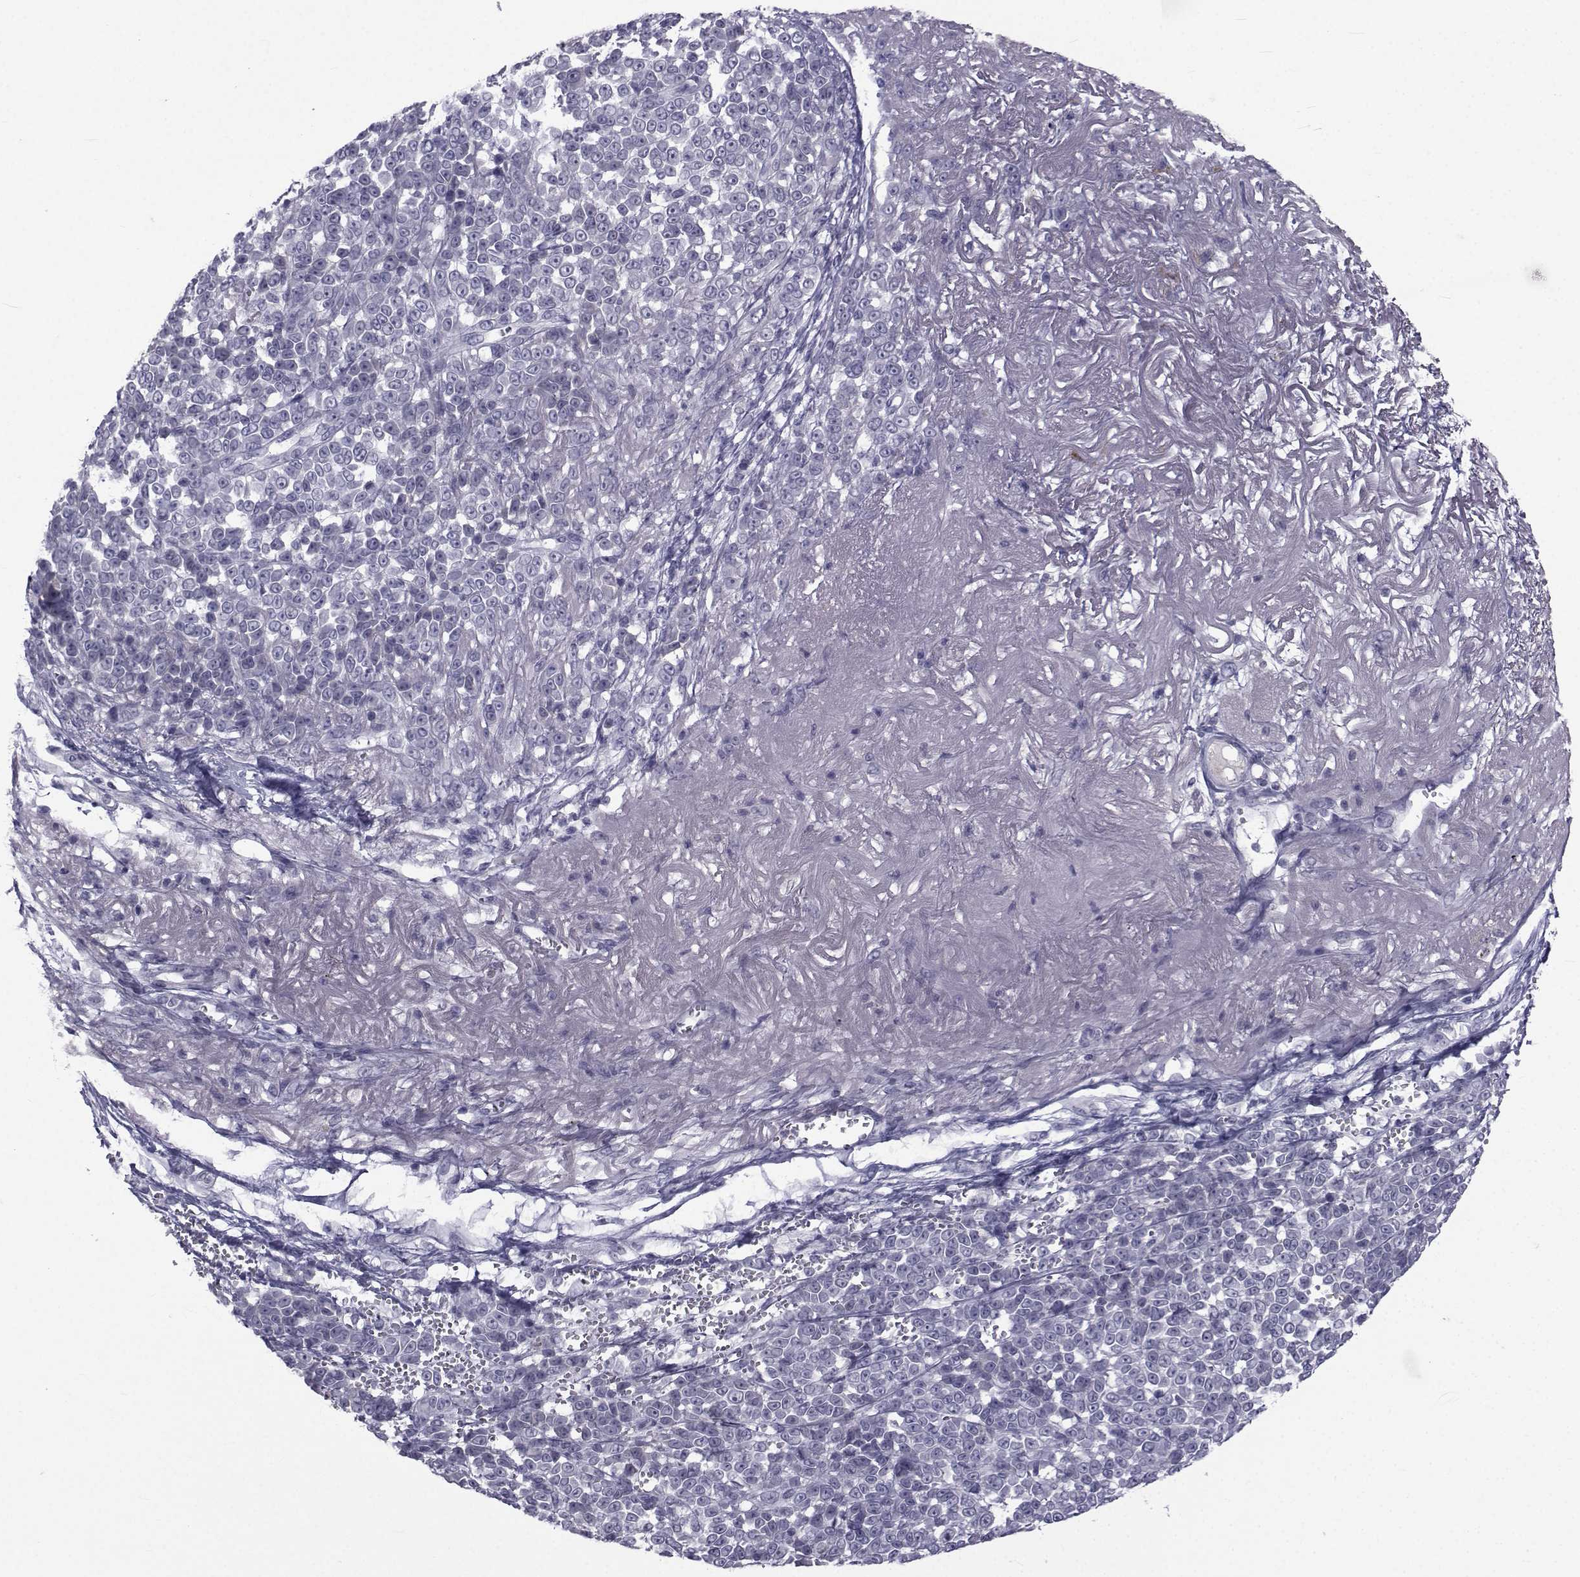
{"staining": {"intensity": "negative", "quantity": "none", "location": "none"}, "tissue": "melanoma", "cell_type": "Tumor cells", "image_type": "cancer", "snomed": [{"axis": "morphology", "description": "Malignant melanoma, NOS"}, {"axis": "topography", "description": "Skin"}], "caption": "Protein analysis of melanoma shows no significant expression in tumor cells.", "gene": "PAX2", "patient": {"sex": "female", "age": 95}}